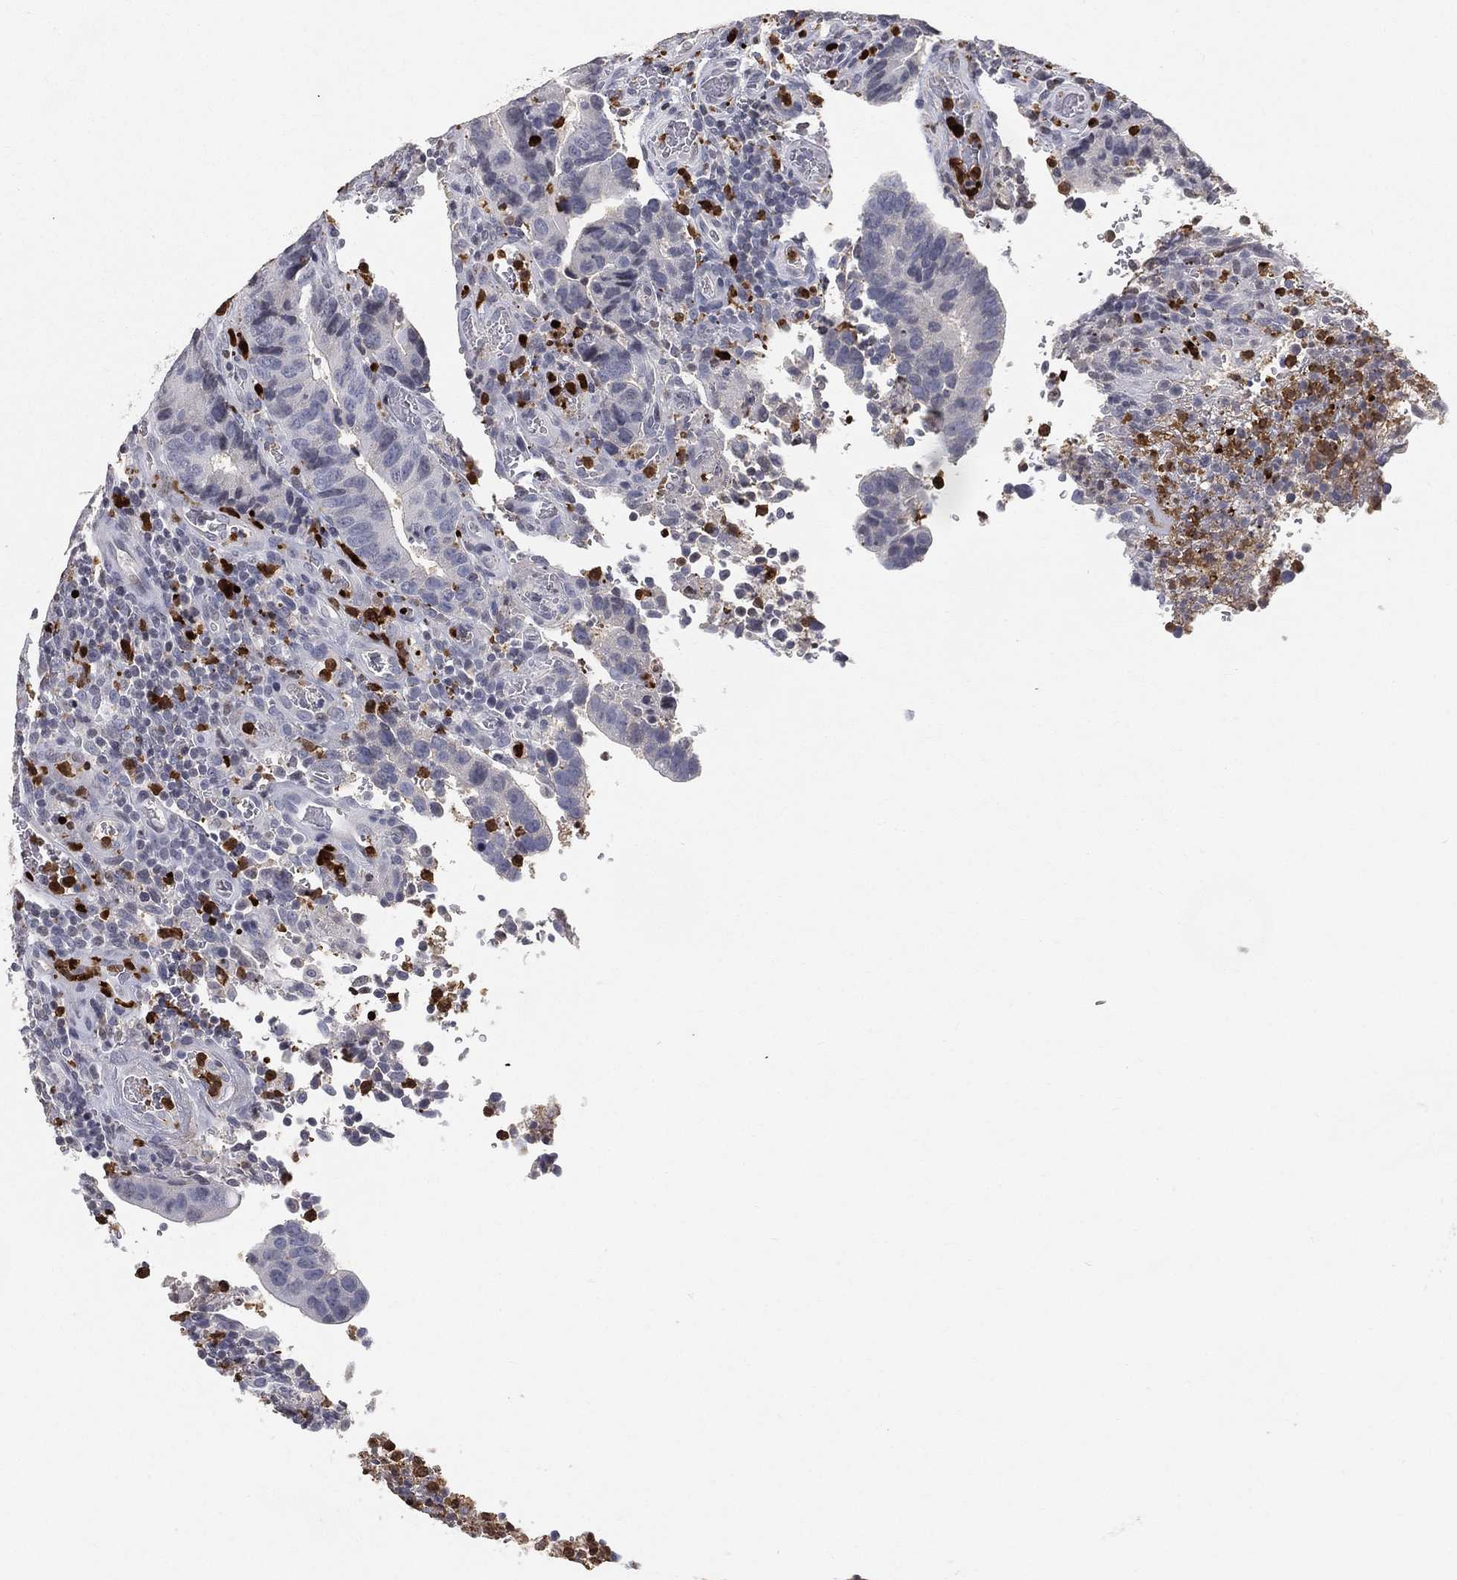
{"staining": {"intensity": "negative", "quantity": "none", "location": "none"}, "tissue": "colorectal cancer", "cell_type": "Tumor cells", "image_type": "cancer", "snomed": [{"axis": "morphology", "description": "Adenocarcinoma, NOS"}, {"axis": "topography", "description": "Colon"}], "caption": "A photomicrograph of adenocarcinoma (colorectal) stained for a protein exhibits no brown staining in tumor cells. The staining is performed using DAB (3,3'-diaminobenzidine) brown chromogen with nuclei counter-stained in using hematoxylin.", "gene": "ARG1", "patient": {"sex": "female", "age": 56}}